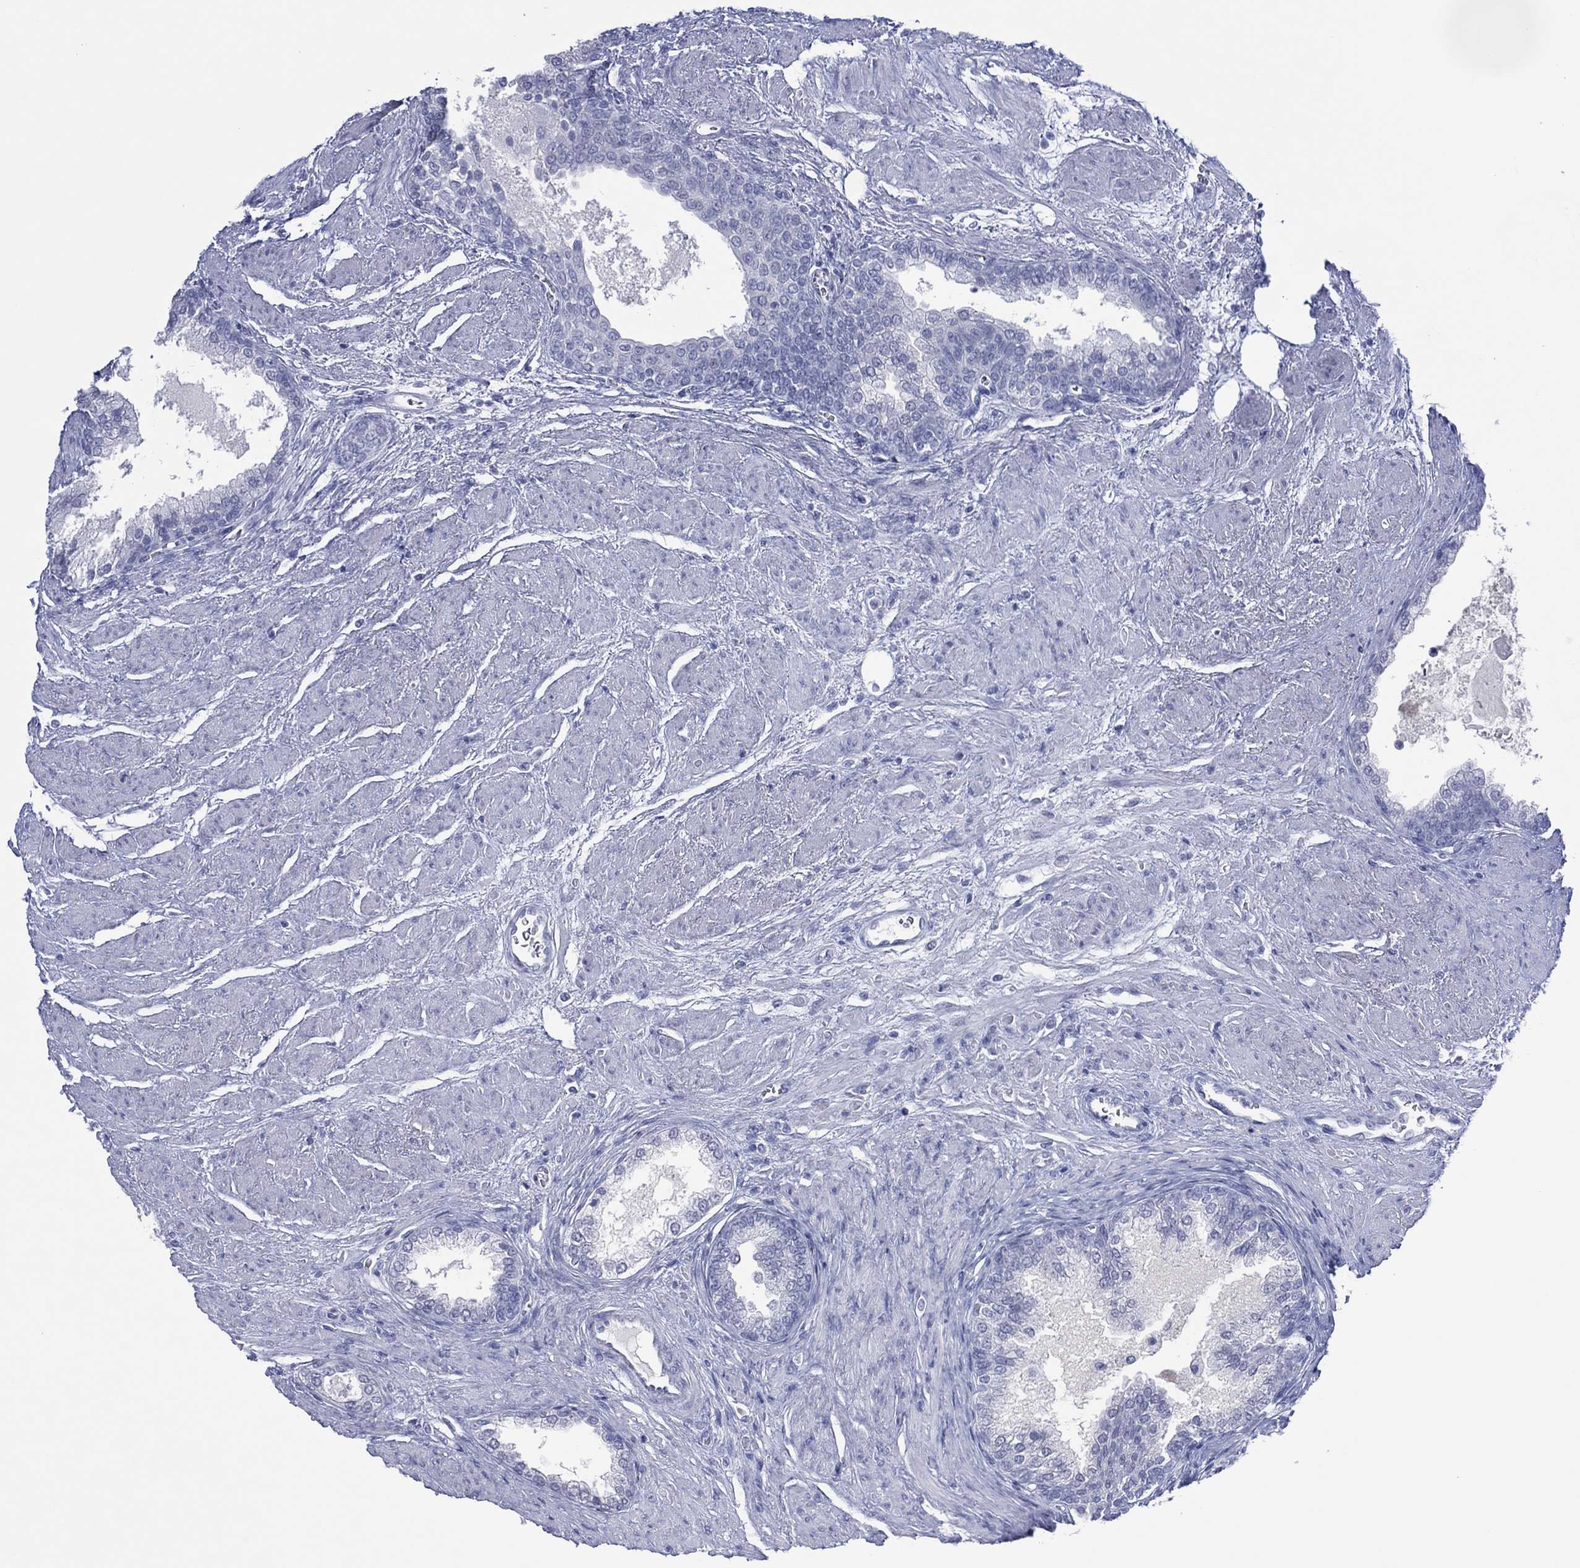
{"staining": {"intensity": "negative", "quantity": "none", "location": "none"}, "tissue": "prostate cancer", "cell_type": "Tumor cells", "image_type": "cancer", "snomed": [{"axis": "morphology", "description": "Adenocarcinoma, NOS"}, {"axis": "topography", "description": "Prostate and seminal vesicle, NOS"}, {"axis": "topography", "description": "Prostate"}], "caption": "DAB immunohistochemical staining of prostate cancer (adenocarcinoma) shows no significant positivity in tumor cells.", "gene": "UTF1", "patient": {"sex": "male", "age": 62}}